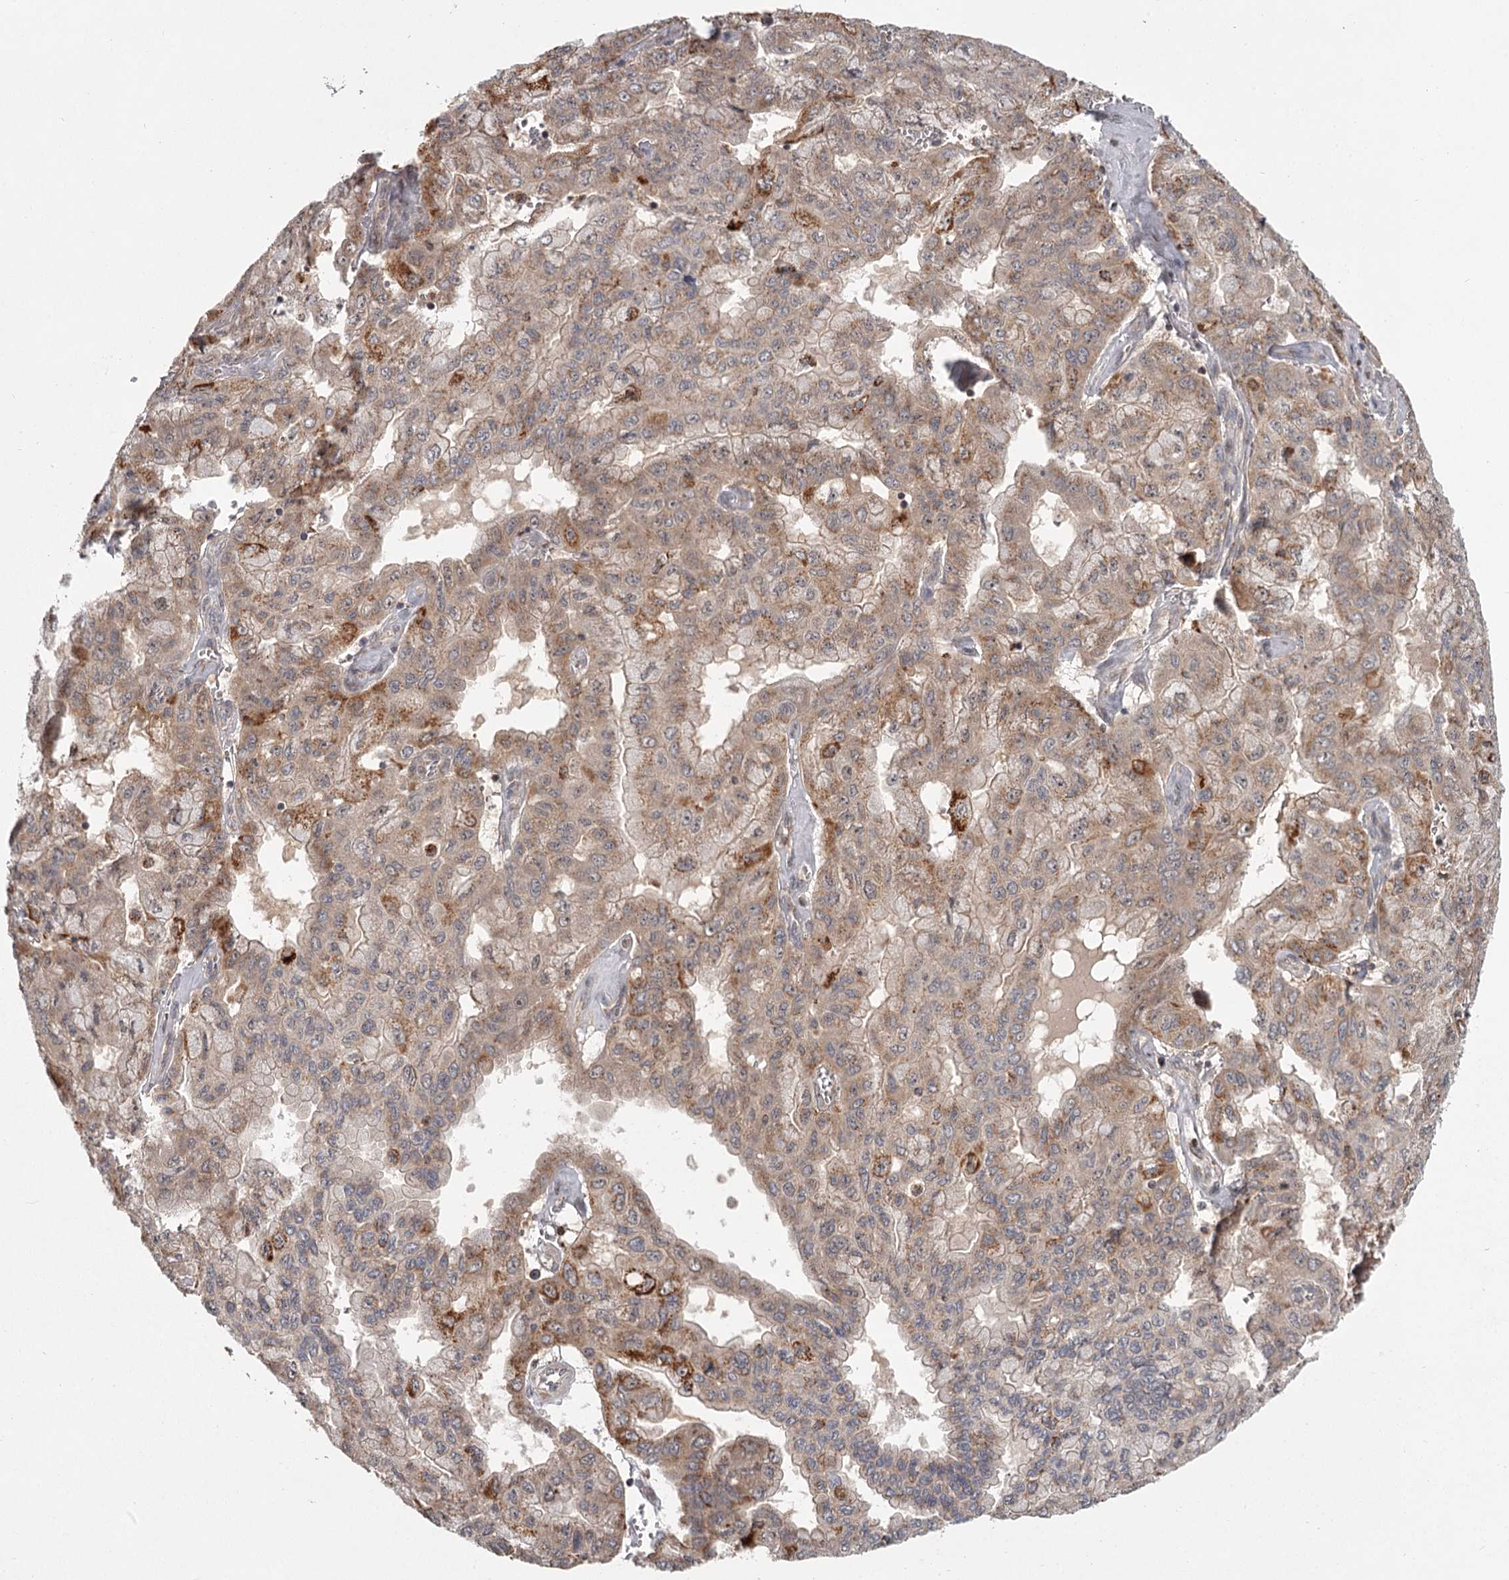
{"staining": {"intensity": "moderate", "quantity": "25%-75%", "location": "cytoplasmic/membranous"}, "tissue": "pancreatic cancer", "cell_type": "Tumor cells", "image_type": "cancer", "snomed": [{"axis": "morphology", "description": "Adenocarcinoma, NOS"}, {"axis": "topography", "description": "Pancreas"}], "caption": "Adenocarcinoma (pancreatic) stained with DAB immunohistochemistry exhibits medium levels of moderate cytoplasmic/membranous staining in approximately 25%-75% of tumor cells. The protein is shown in brown color, while the nuclei are stained blue.", "gene": "CDC123", "patient": {"sex": "male", "age": 51}}